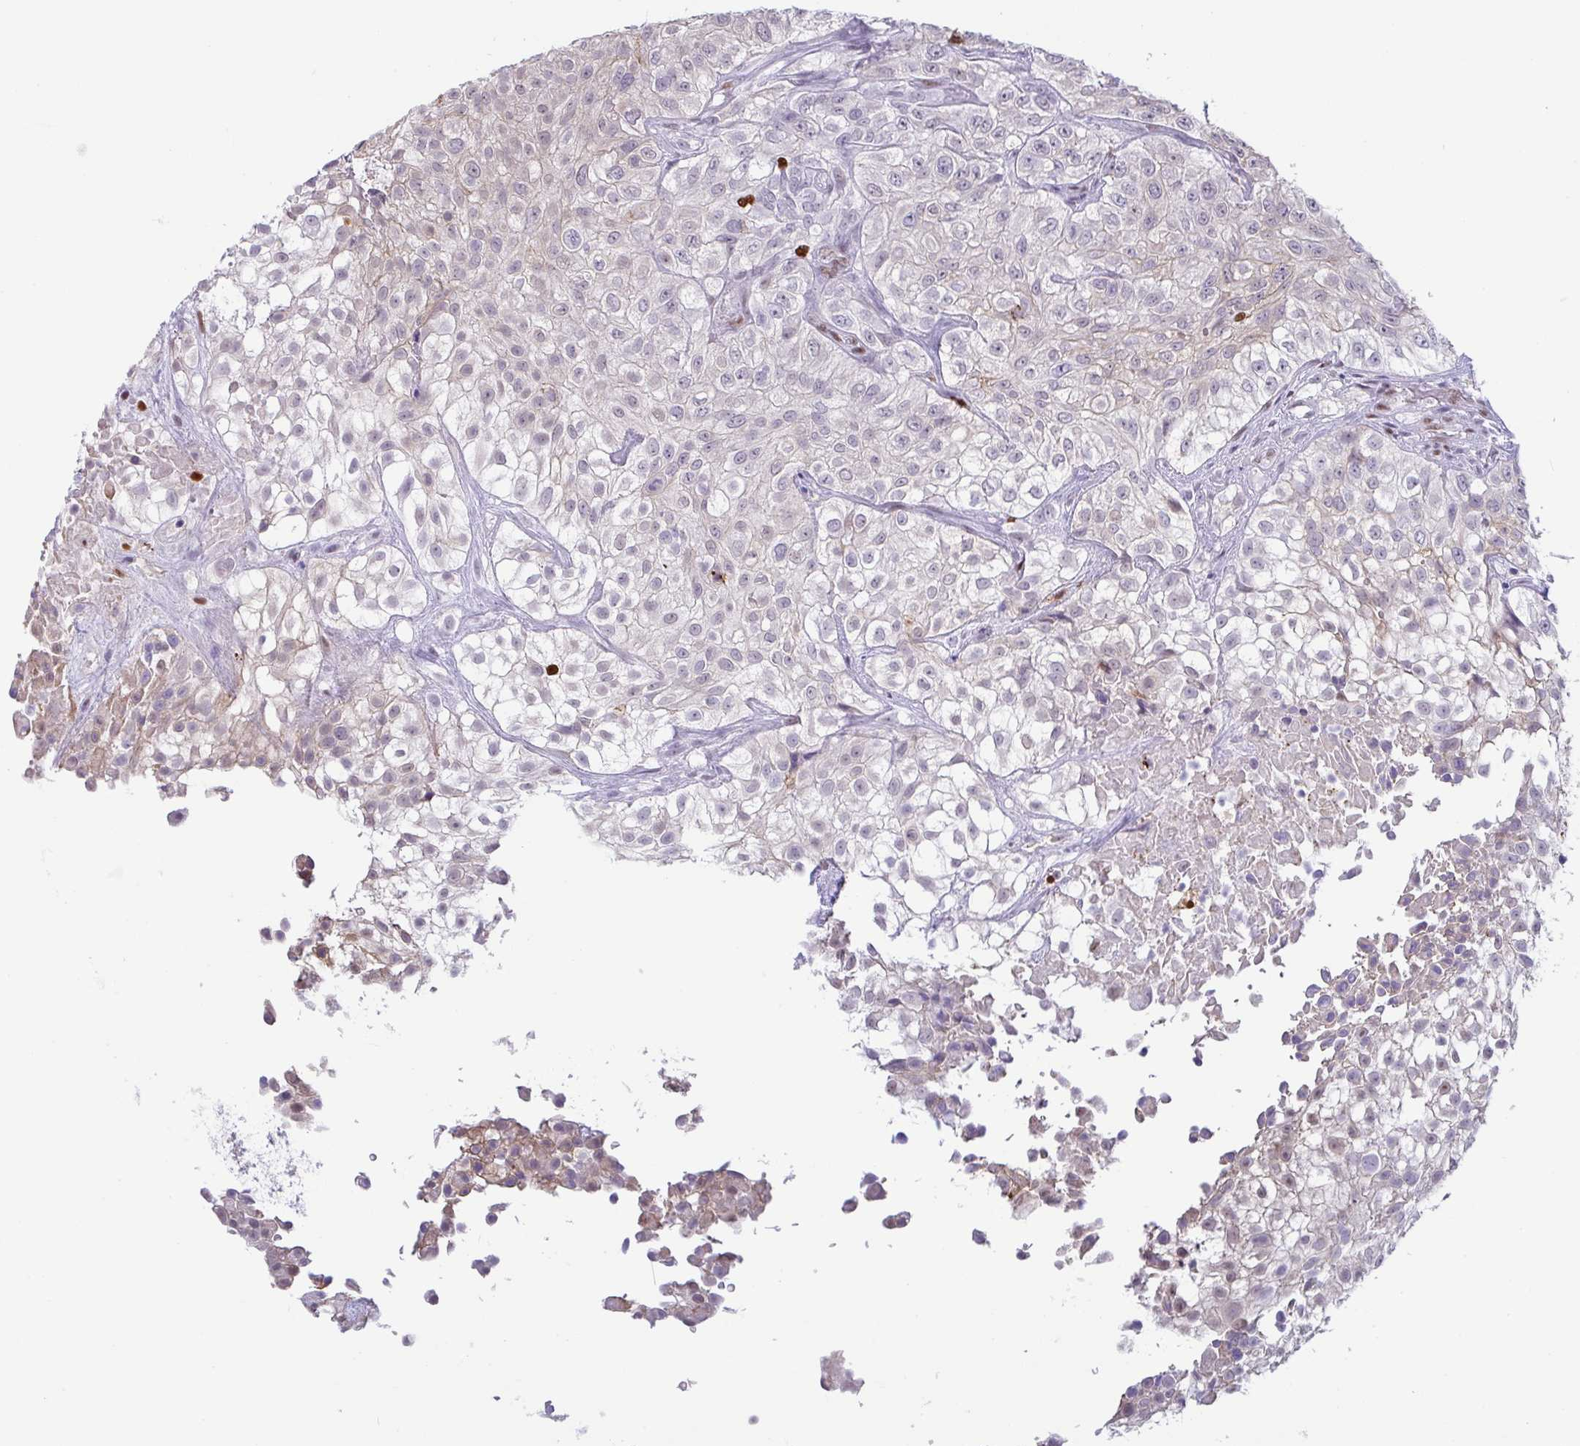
{"staining": {"intensity": "negative", "quantity": "none", "location": "none"}, "tissue": "urothelial cancer", "cell_type": "Tumor cells", "image_type": "cancer", "snomed": [{"axis": "morphology", "description": "Urothelial carcinoma, High grade"}, {"axis": "topography", "description": "Urinary bladder"}], "caption": "Tumor cells are negative for protein expression in human urothelial carcinoma (high-grade).", "gene": "BTBD10", "patient": {"sex": "male", "age": 56}}